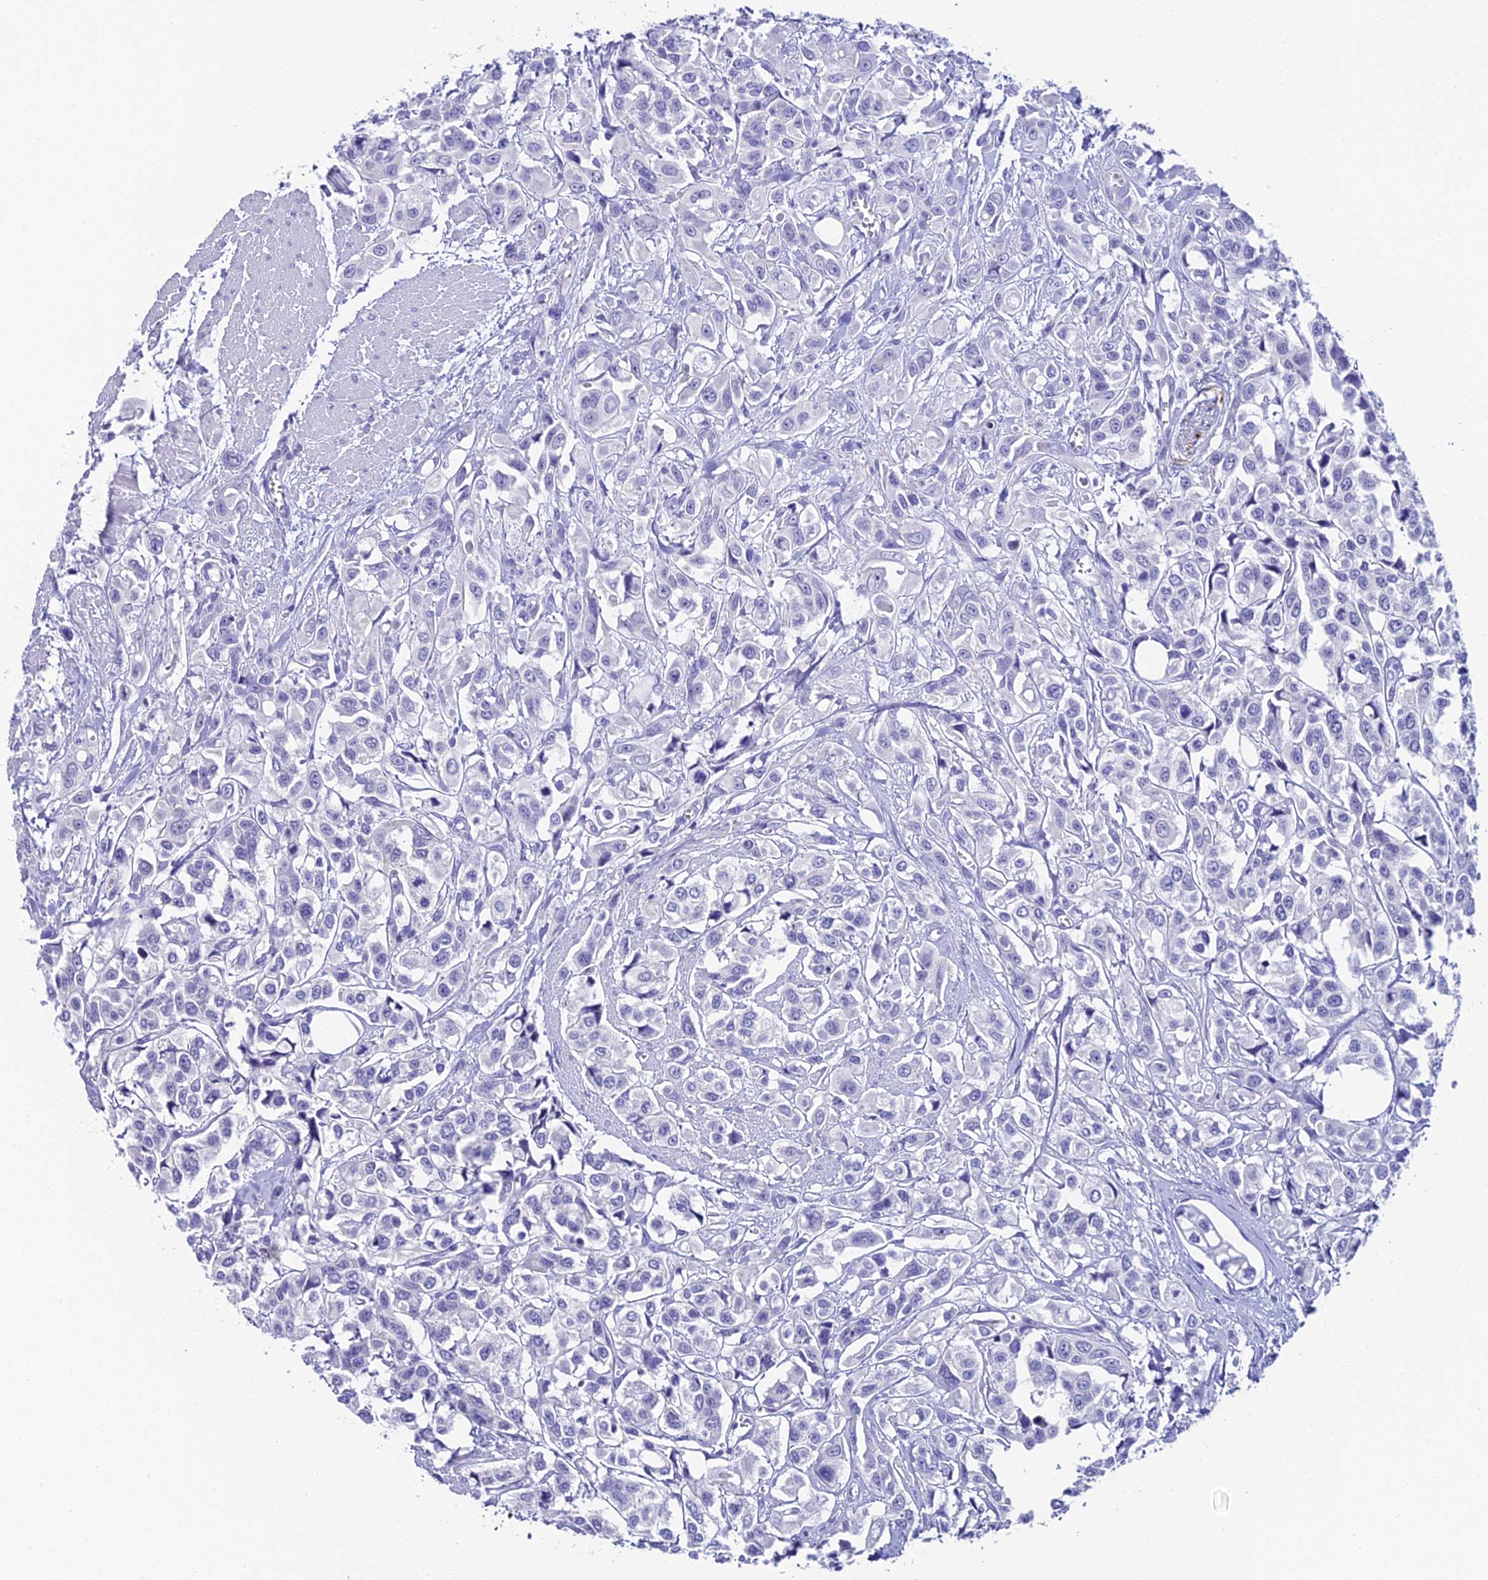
{"staining": {"intensity": "negative", "quantity": "none", "location": "none"}, "tissue": "urothelial cancer", "cell_type": "Tumor cells", "image_type": "cancer", "snomed": [{"axis": "morphology", "description": "Urothelial carcinoma, High grade"}, {"axis": "topography", "description": "Urinary bladder"}], "caption": "IHC of urothelial carcinoma (high-grade) shows no expression in tumor cells.", "gene": "C12orf29", "patient": {"sex": "male", "age": 67}}